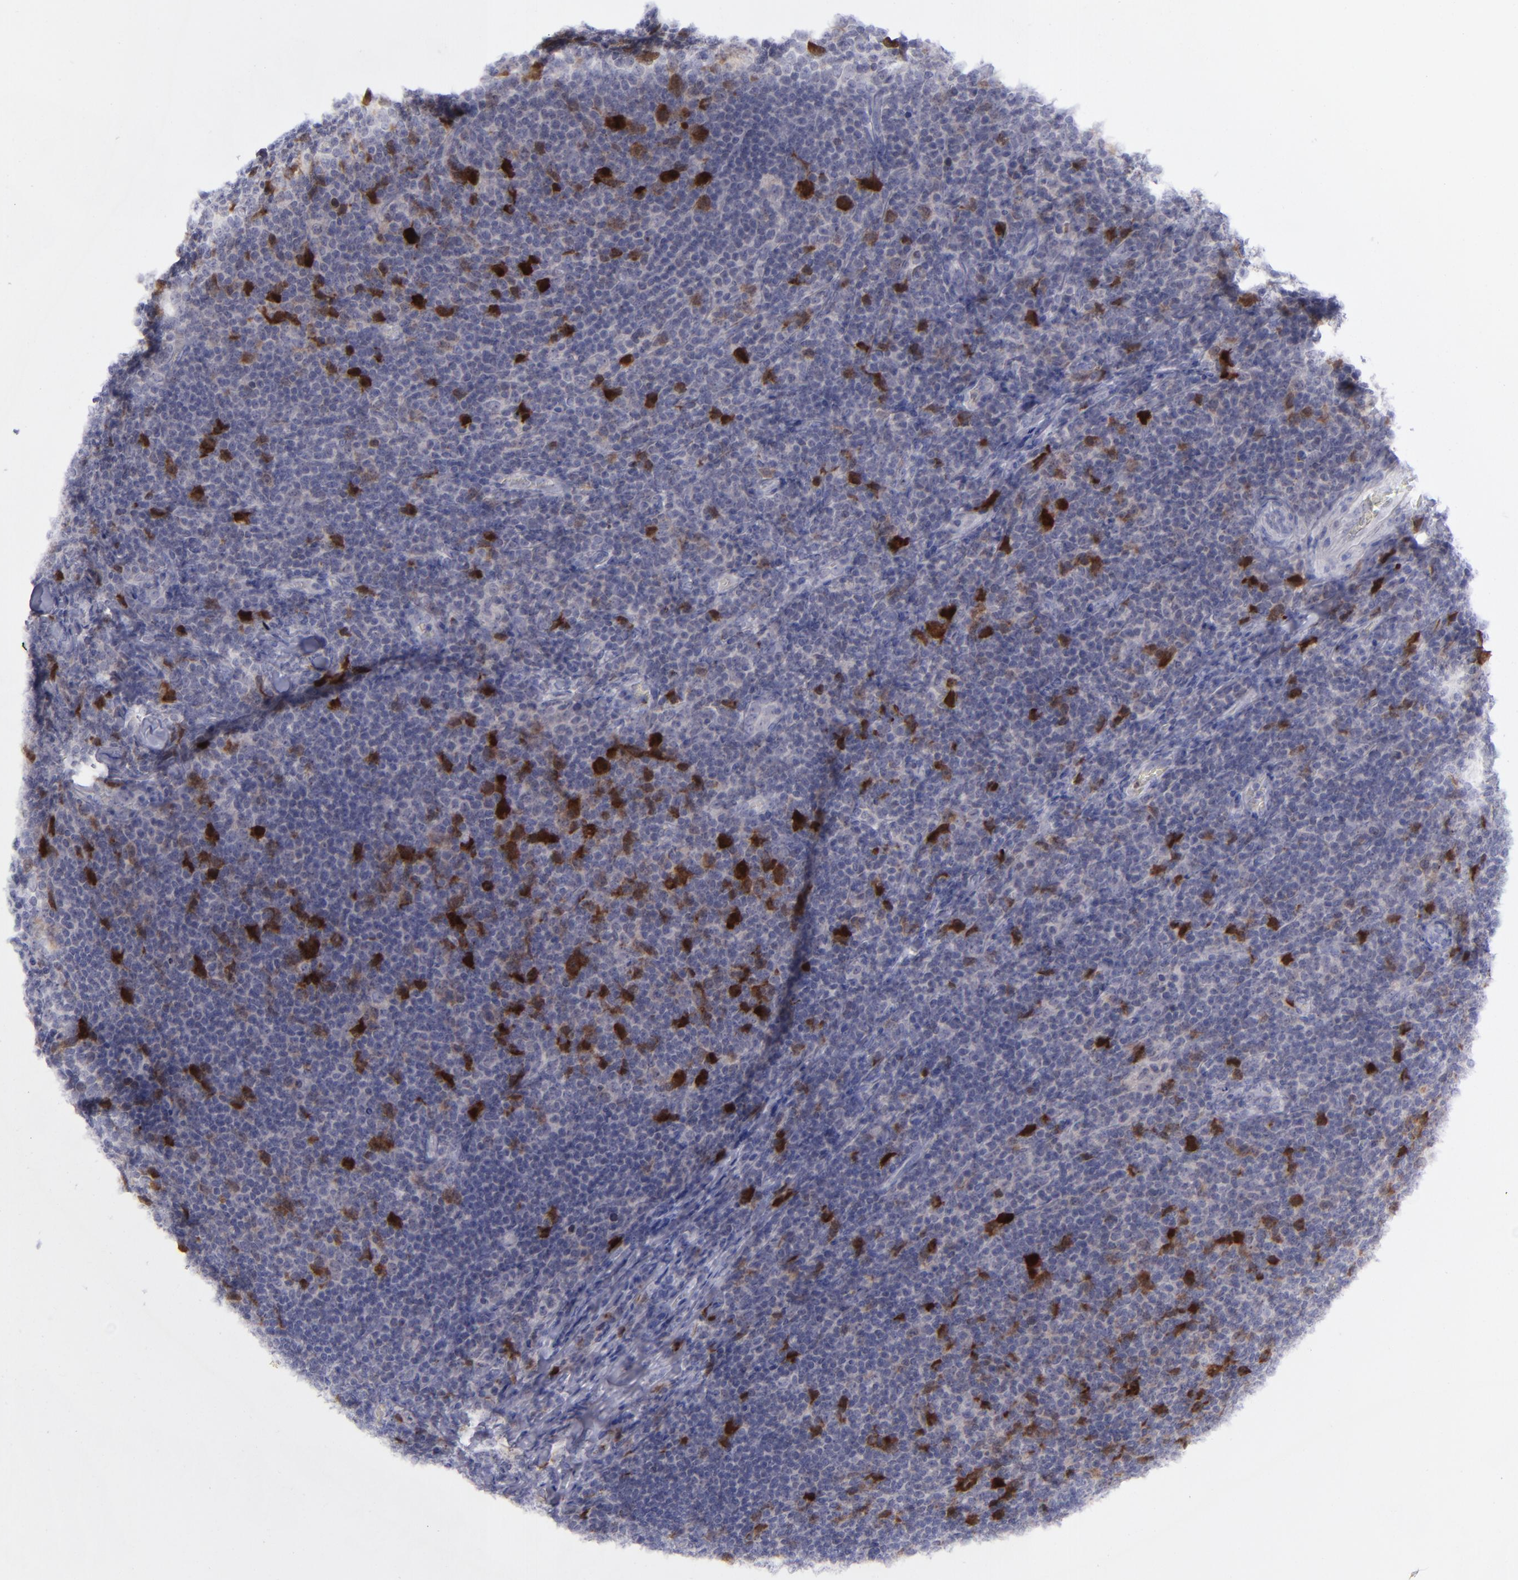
{"staining": {"intensity": "strong", "quantity": "25%-75%", "location": "cytoplasmic/membranous,nuclear"}, "tissue": "lymphoma", "cell_type": "Tumor cells", "image_type": "cancer", "snomed": [{"axis": "morphology", "description": "Malignant lymphoma, non-Hodgkin's type, Low grade"}, {"axis": "topography", "description": "Lymph node"}], "caption": "Immunohistochemistry (DAB (3,3'-diaminobenzidine)) staining of low-grade malignant lymphoma, non-Hodgkin's type demonstrates strong cytoplasmic/membranous and nuclear protein staining in about 25%-75% of tumor cells.", "gene": "AURKA", "patient": {"sex": "male", "age": 74}}